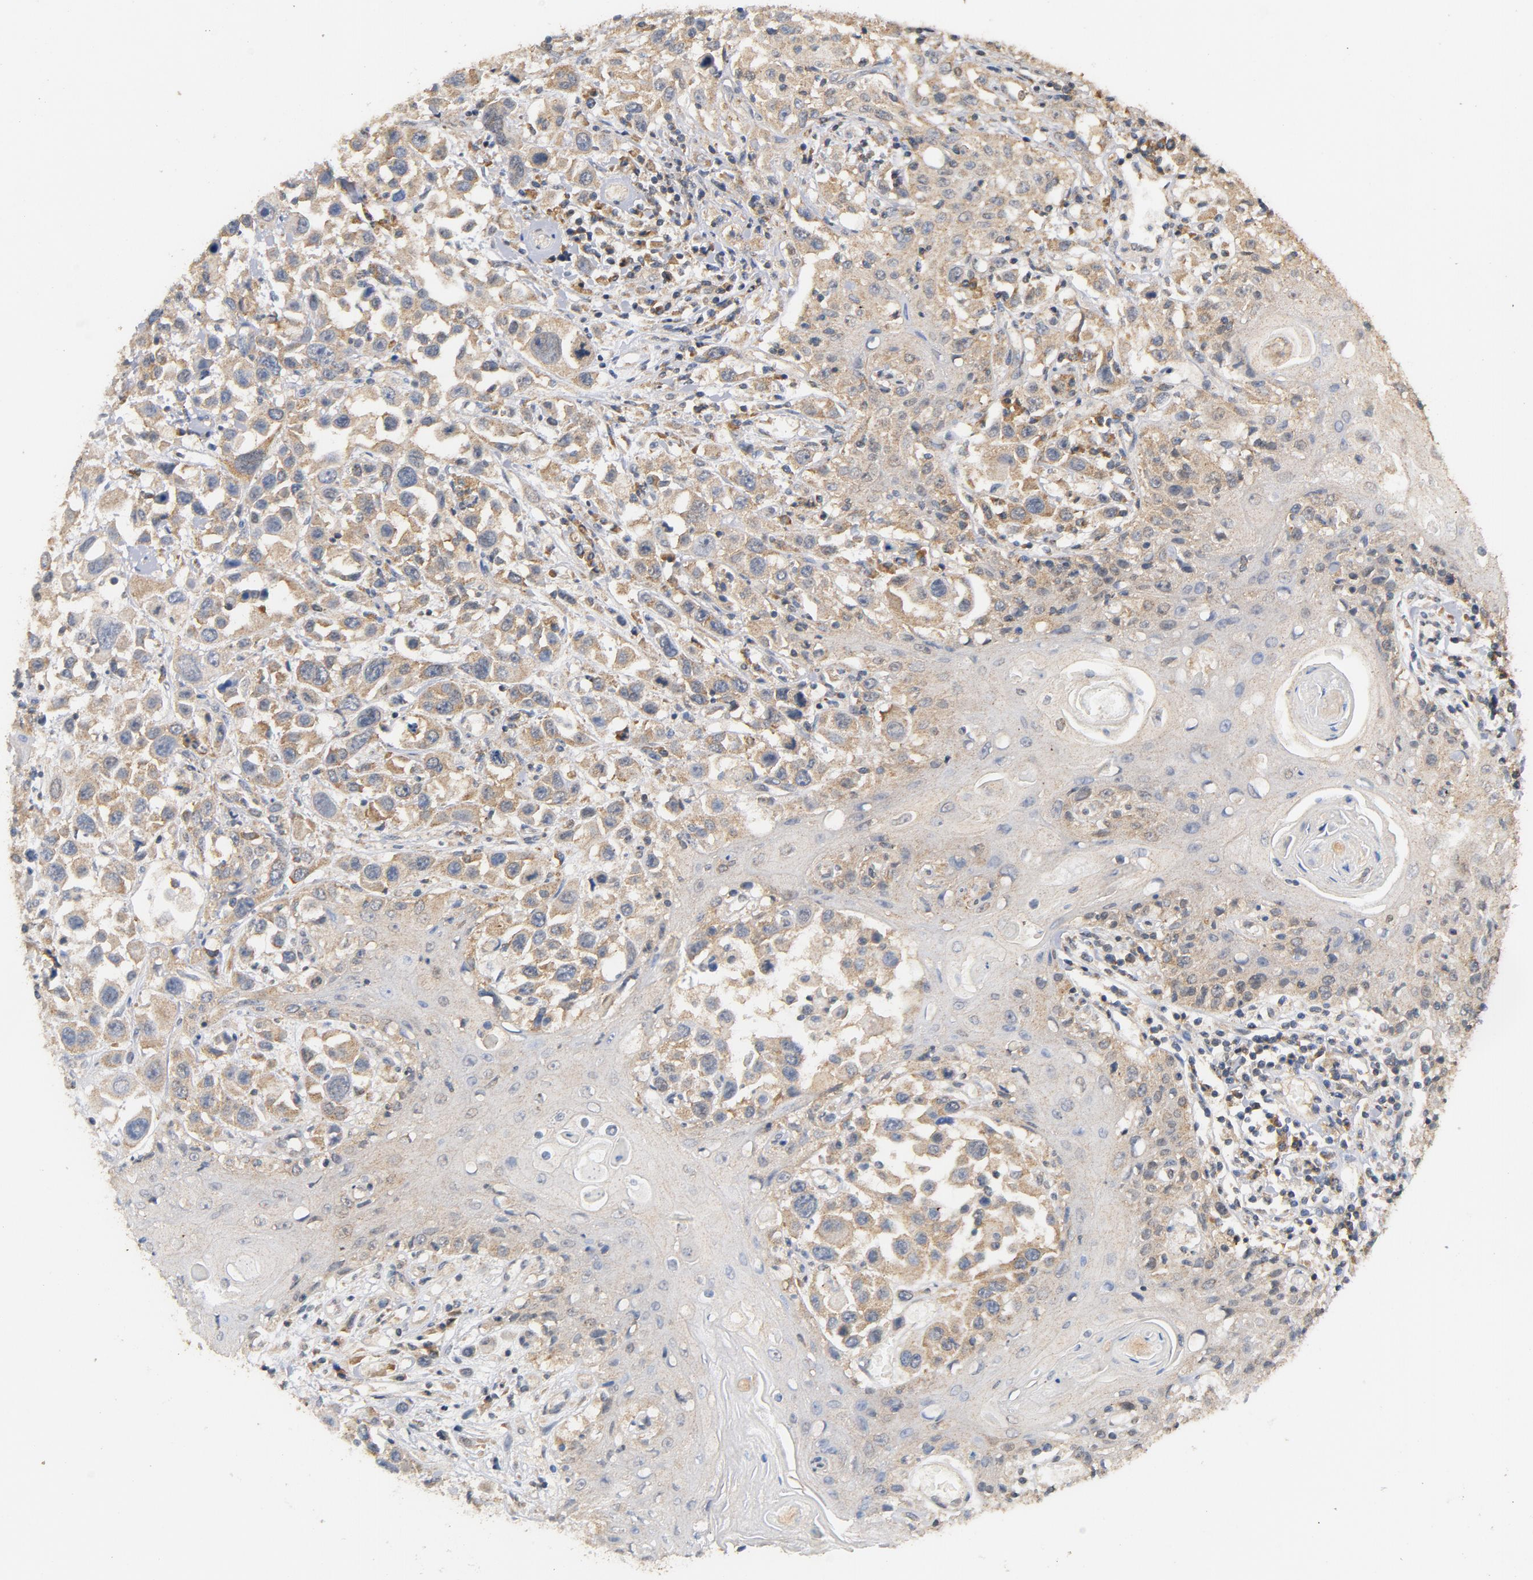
{"staining": {"intensity": "moderate", "quantity": ">75%", "location": "cytoplasmic/membranous"}, "tissue": "head and neck cancer", "cell_type": "Tumor cells", "image_type": "cancer", "snomed": [{"axis": "morphology", "description": "Squamous cell carcinoma, NOS"}, {"axis": "topography", "description": "Oral tissue"}, {"axis": "topography", "description": "Head-Neck"}], "caption": "Protein expression analysis of human head and neck squamous cell carcinoma reveals moderate cytoplasmic/membranous expression in about >75% of tumor cells.", "gene": "DDX6", "patient": {"sex": "female", "age": 76}}